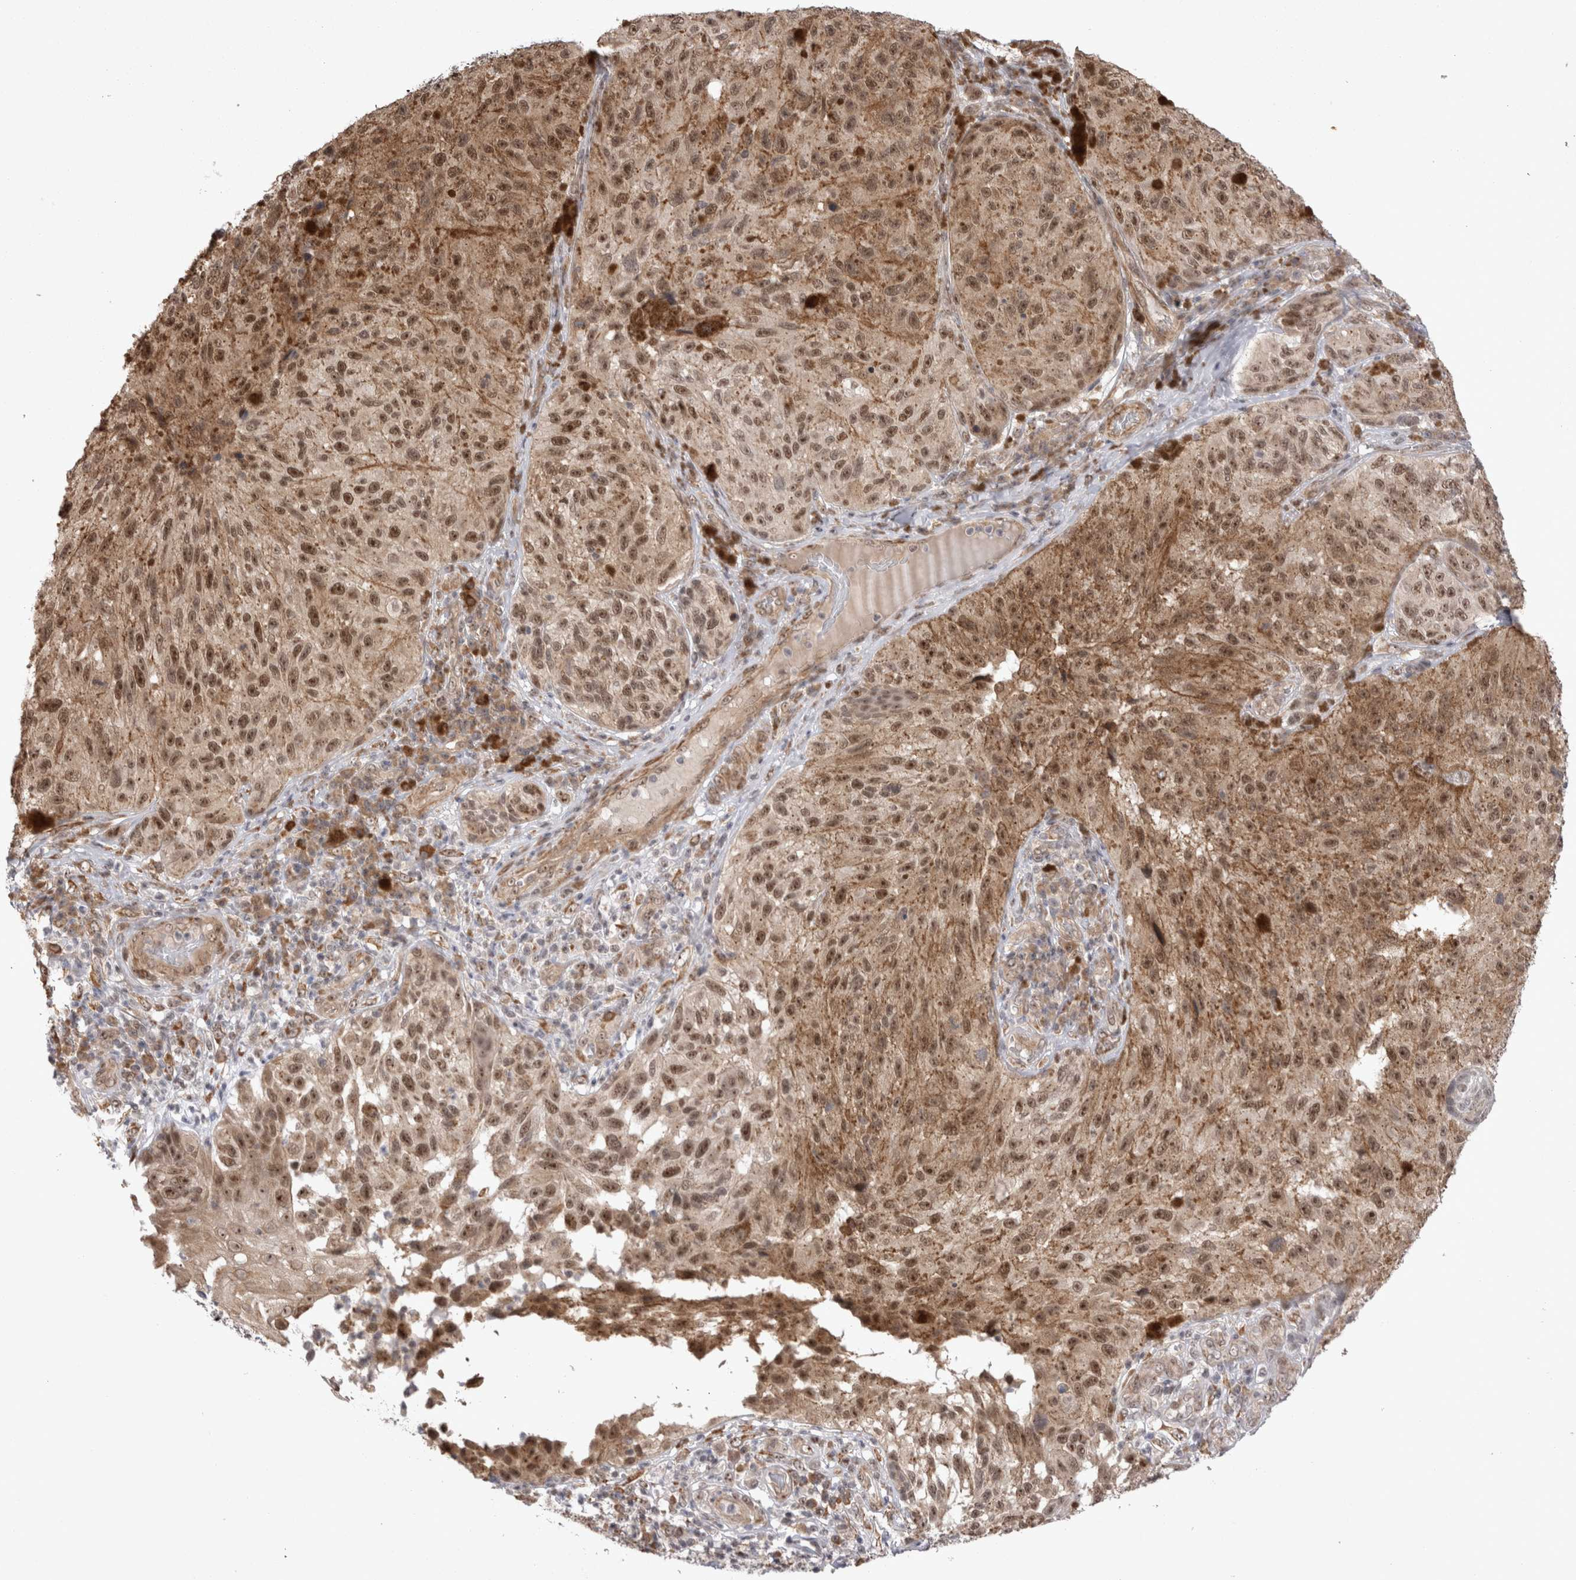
{"staining": {"intensity": "moderate", "quantity": ">75%", "location": "cytoplasmic/membranous,nuclear"}, "tissue": "melanoma", "cell_type": "Tumor cells", "image_type": "cancer", "snomed": [{"axis": "morphology", "description": "Malignant melanoma, NOS"}, {"axis": "topography", "description": "Skin"}], "caption": "Protein analysis of melanoma tissue reveals moderate cytoplasmic/membranous and nuclear staining in about >75% of tumor cells. The staining is performed using DAB (3,3'-diaminobenzidine) brown chromogen to label protein expression. The nuclei are counter-stained blue using hematoxylin.", "gene": "EXOSC4", "patient": {"sex": "female", "age": 73}}